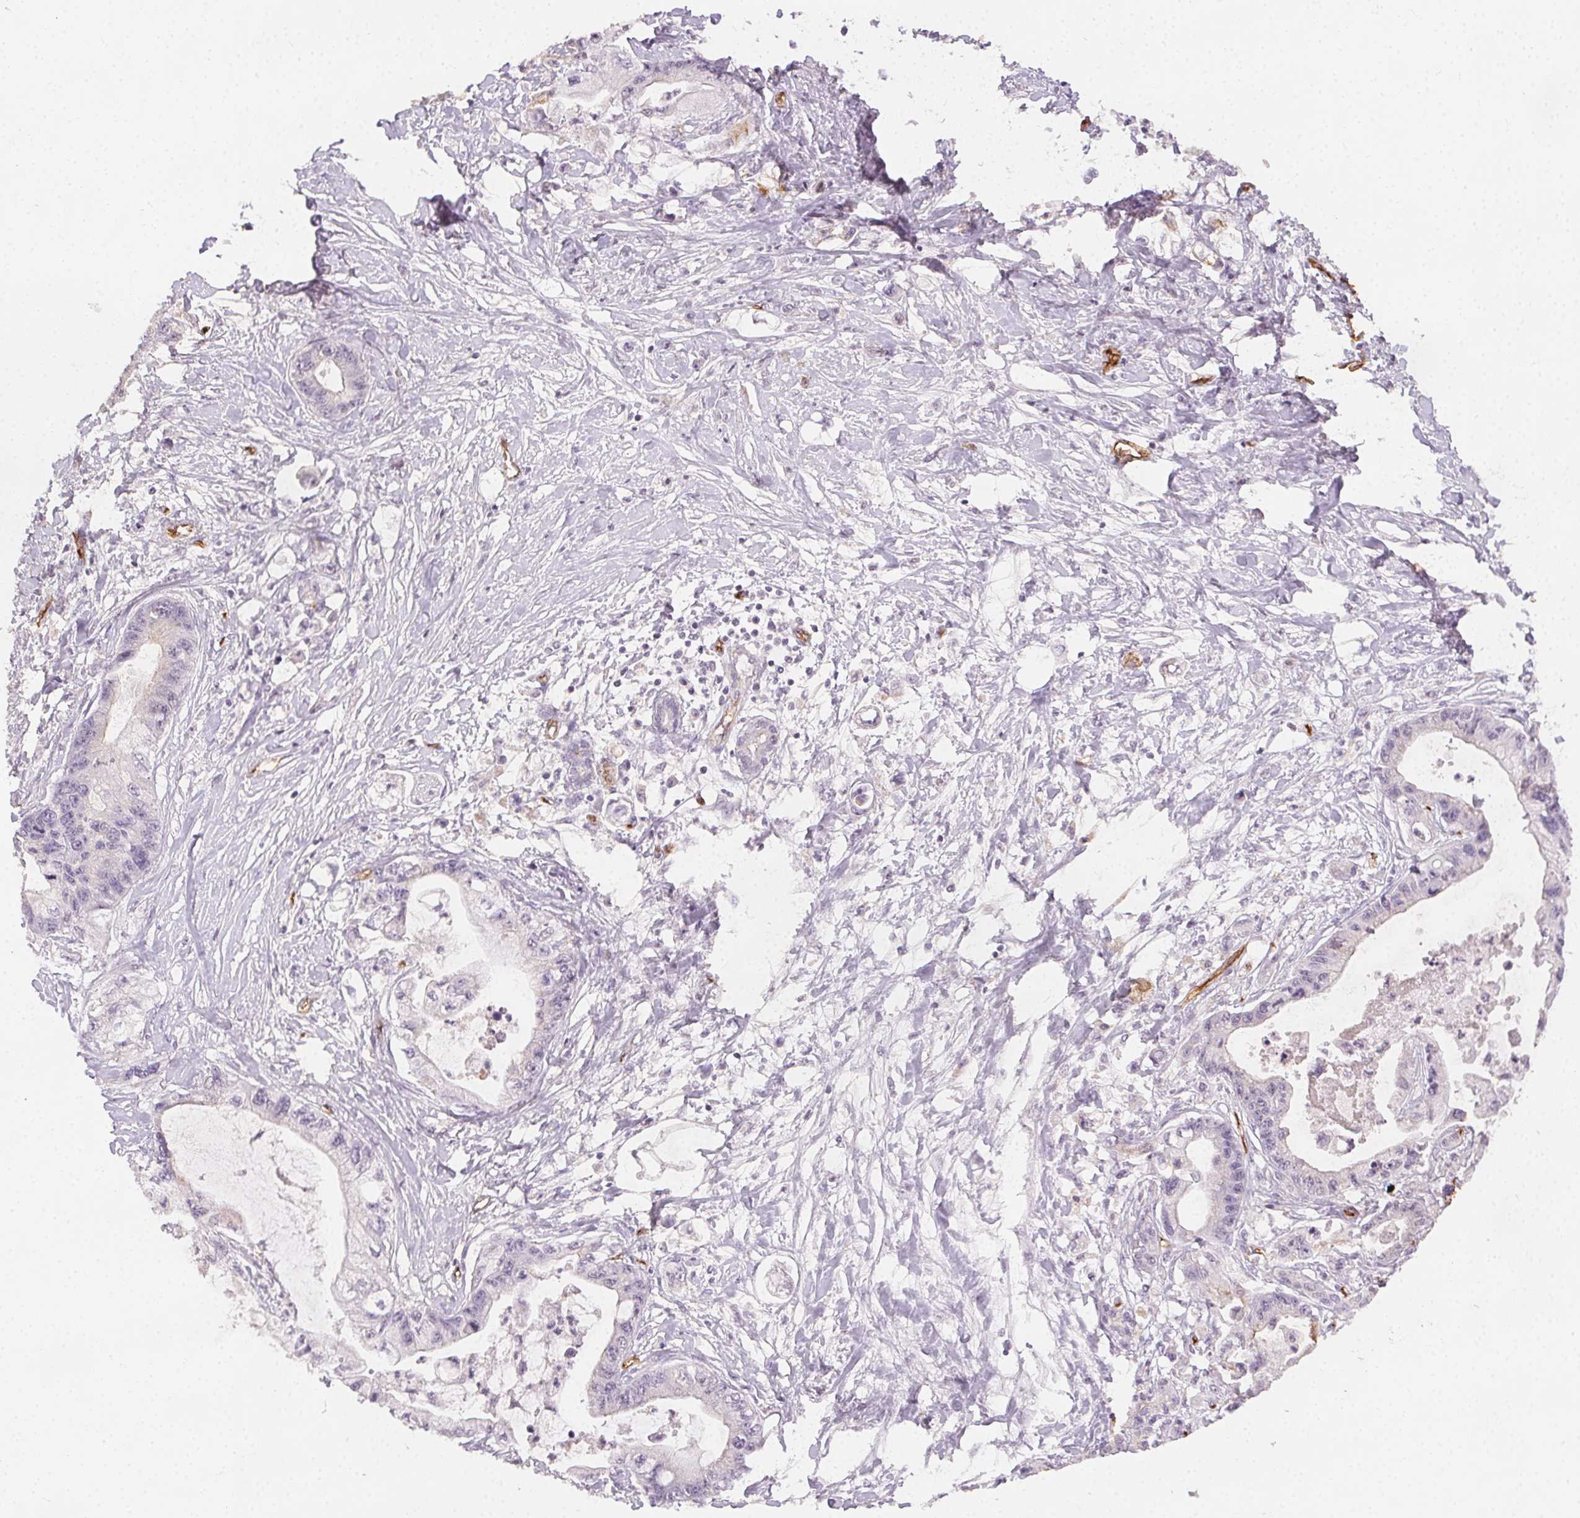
{"staining": {"intensity": "negative", "quantity": "none", "location": "none"}, "tissue": "pancreatic cancer", "cell_type": "Tumor cells", "image_type": "cancer", "snomed": [{"axis": "morphology", "description": "Adenocarcinoma, NOS"}, {"axis": "topography", "description": "Pancreas"}], "caption": "High power microscopy histopathology image of an immunohistochemistry image of pancreatic cancer, revealing no significant positivity in tumor cells.", "gene": "PODXL", "patient": {"sex": "male", "age": 61}}